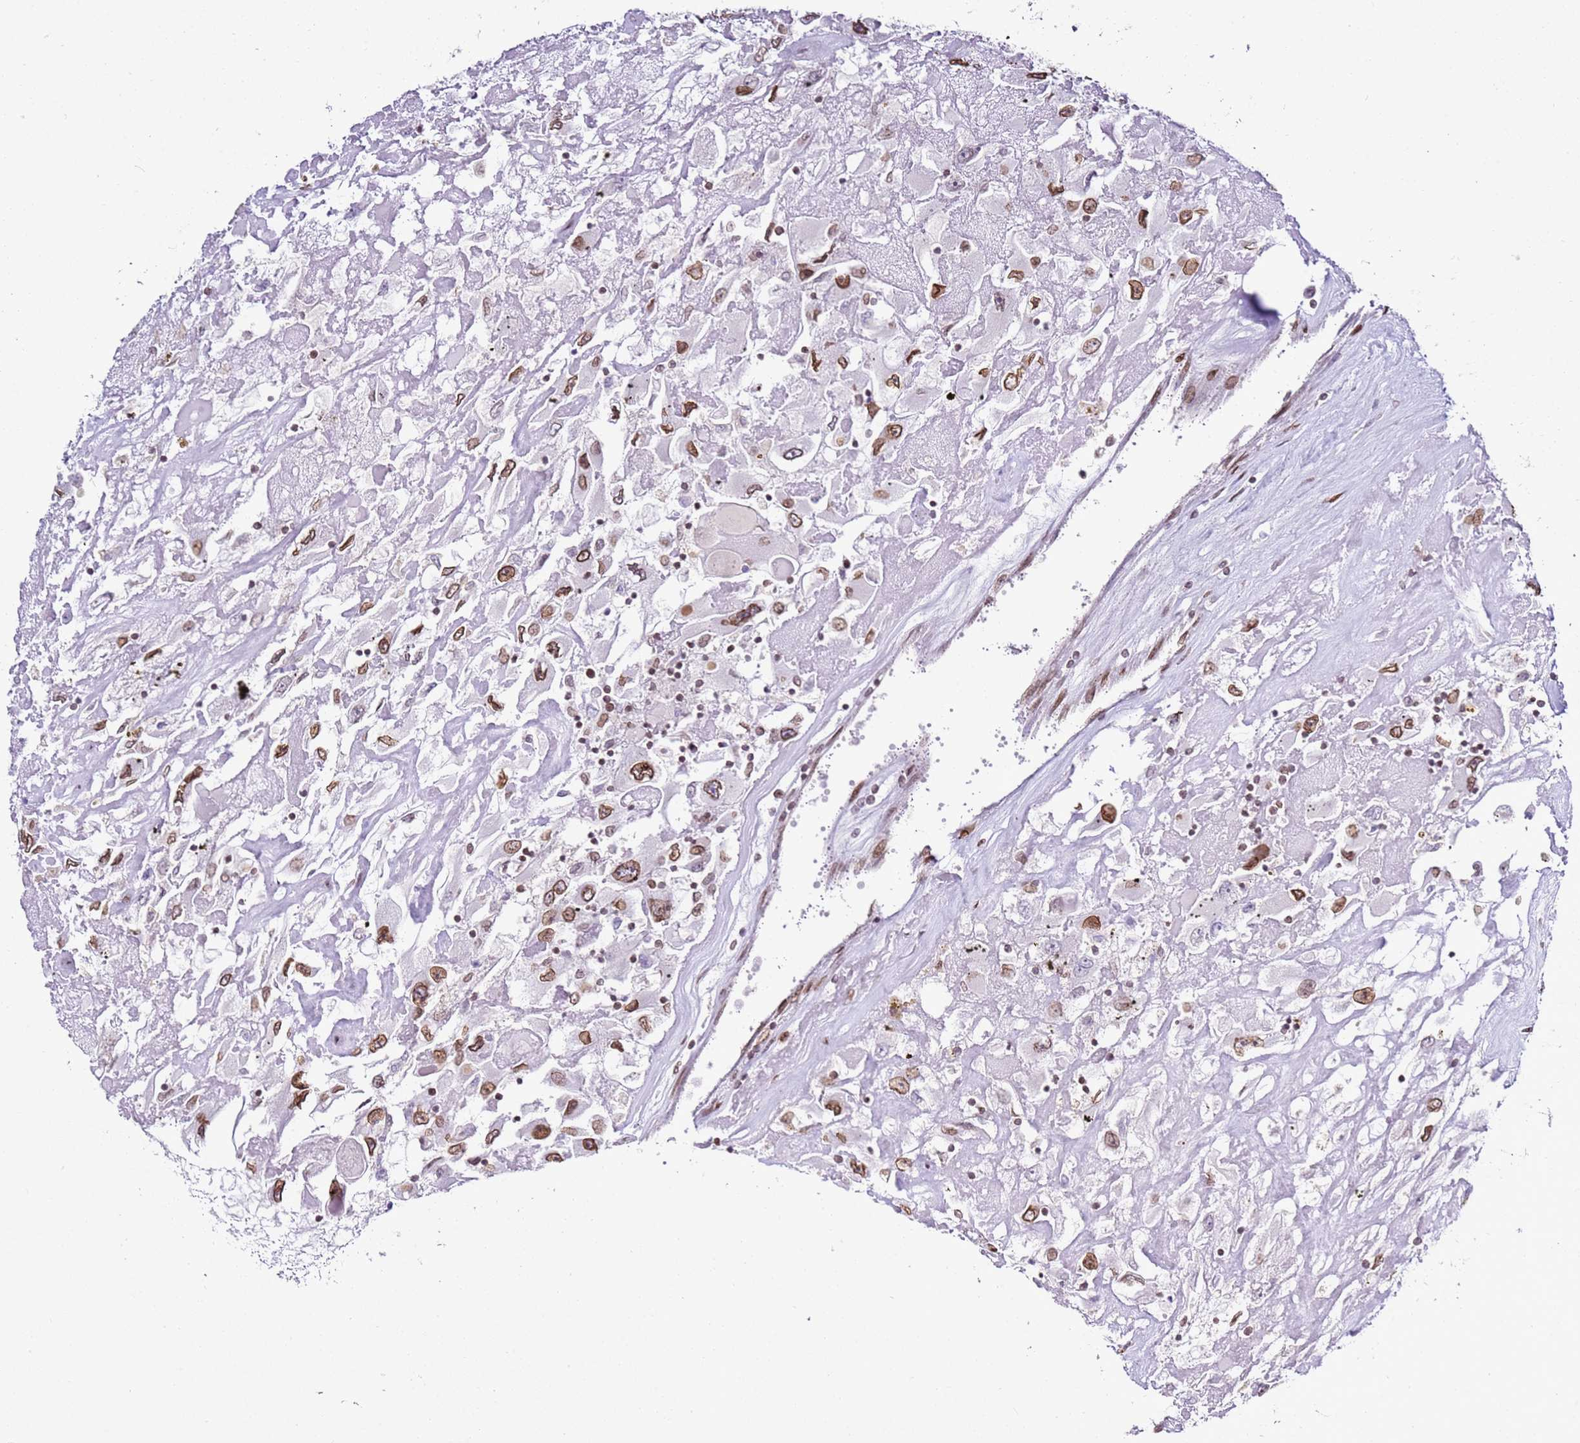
{"staining": {"intensity": "moderate", "quantity": ">75%", "location": "cytoplasmic/membranous,nuclear"}, "tissue": "renal cancer", "cell_type": "Tumor cells", "image_type": "cancer", "snomed": [{"axis": "morphology", "description": "Adenocarcinoma, NOS"}, {"axis": "topography", "description": "Kidney"}], "caption": "Adenocarcinoma (renal) stained for a protein displays moderate cytoplasmic/membranous and nuclear positivity in tumor cells. (DAB IHC, brown staining for protein, blue staining for nuclei).", "gene": "POU6F1", "patient": {"sex": "female", "age": 52}}